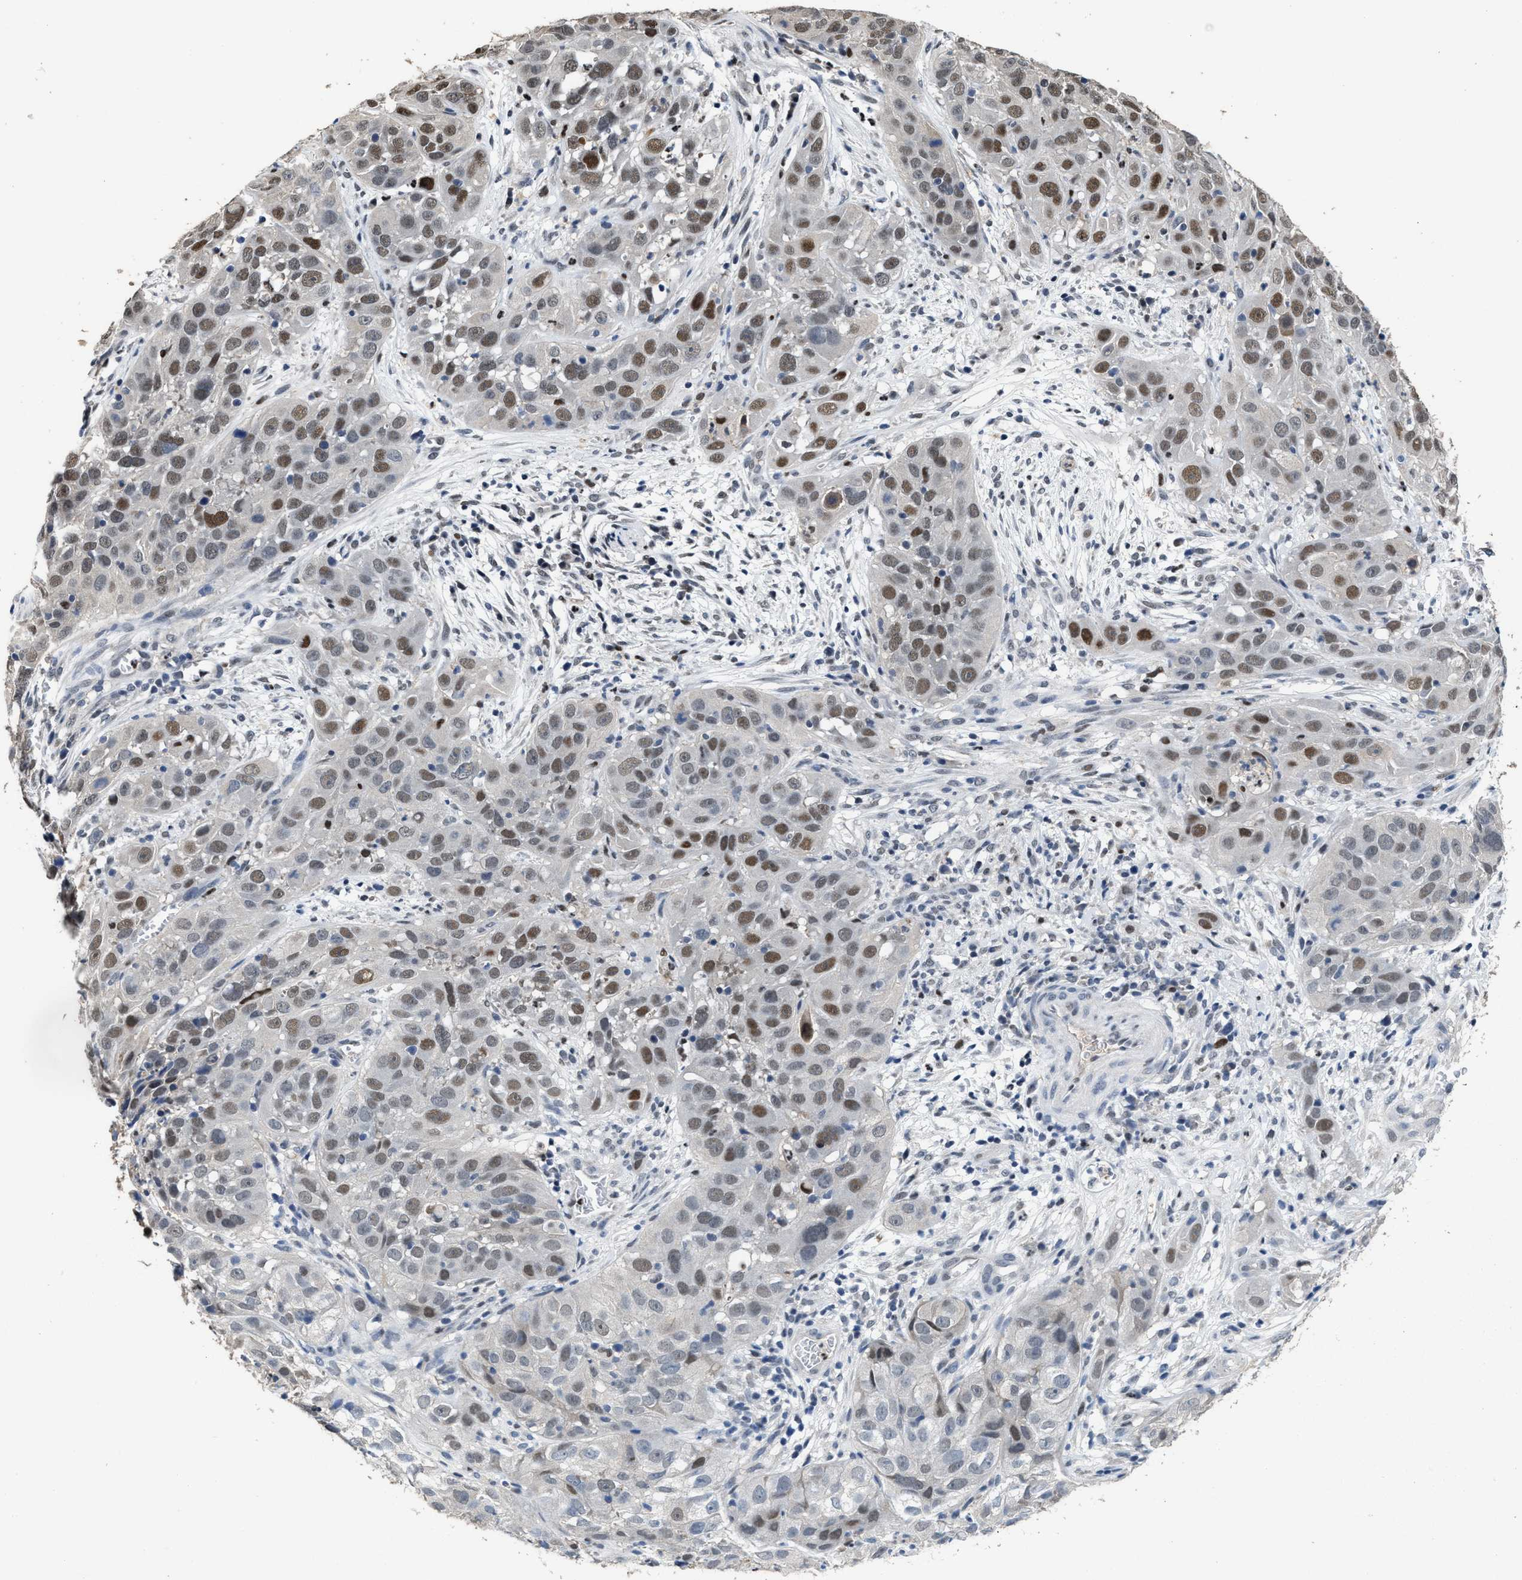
{"staining": {"intensity": "moderate", "quantity": ">75%", "location": "nuclear"}, "tissue": "cervical cancer", "cell_type": "Tumor cells", "image_type": "cancer", "snomed": [{"axis": "morphology", "description": "Squamous cell carcinoma, NOS"}, {"axis": "topography", "description": "Cervix"}], "caption": "Immunohistochemistry photomicrograph of human cervical cancer (squamous cell carcinoma) stained for a protein (brown), which shows medium levels of moderate nuclear expression in approximately >75% of tumor cells.", "gene": "ZNF20", "patient": {"sex": "female", "age": 32}}